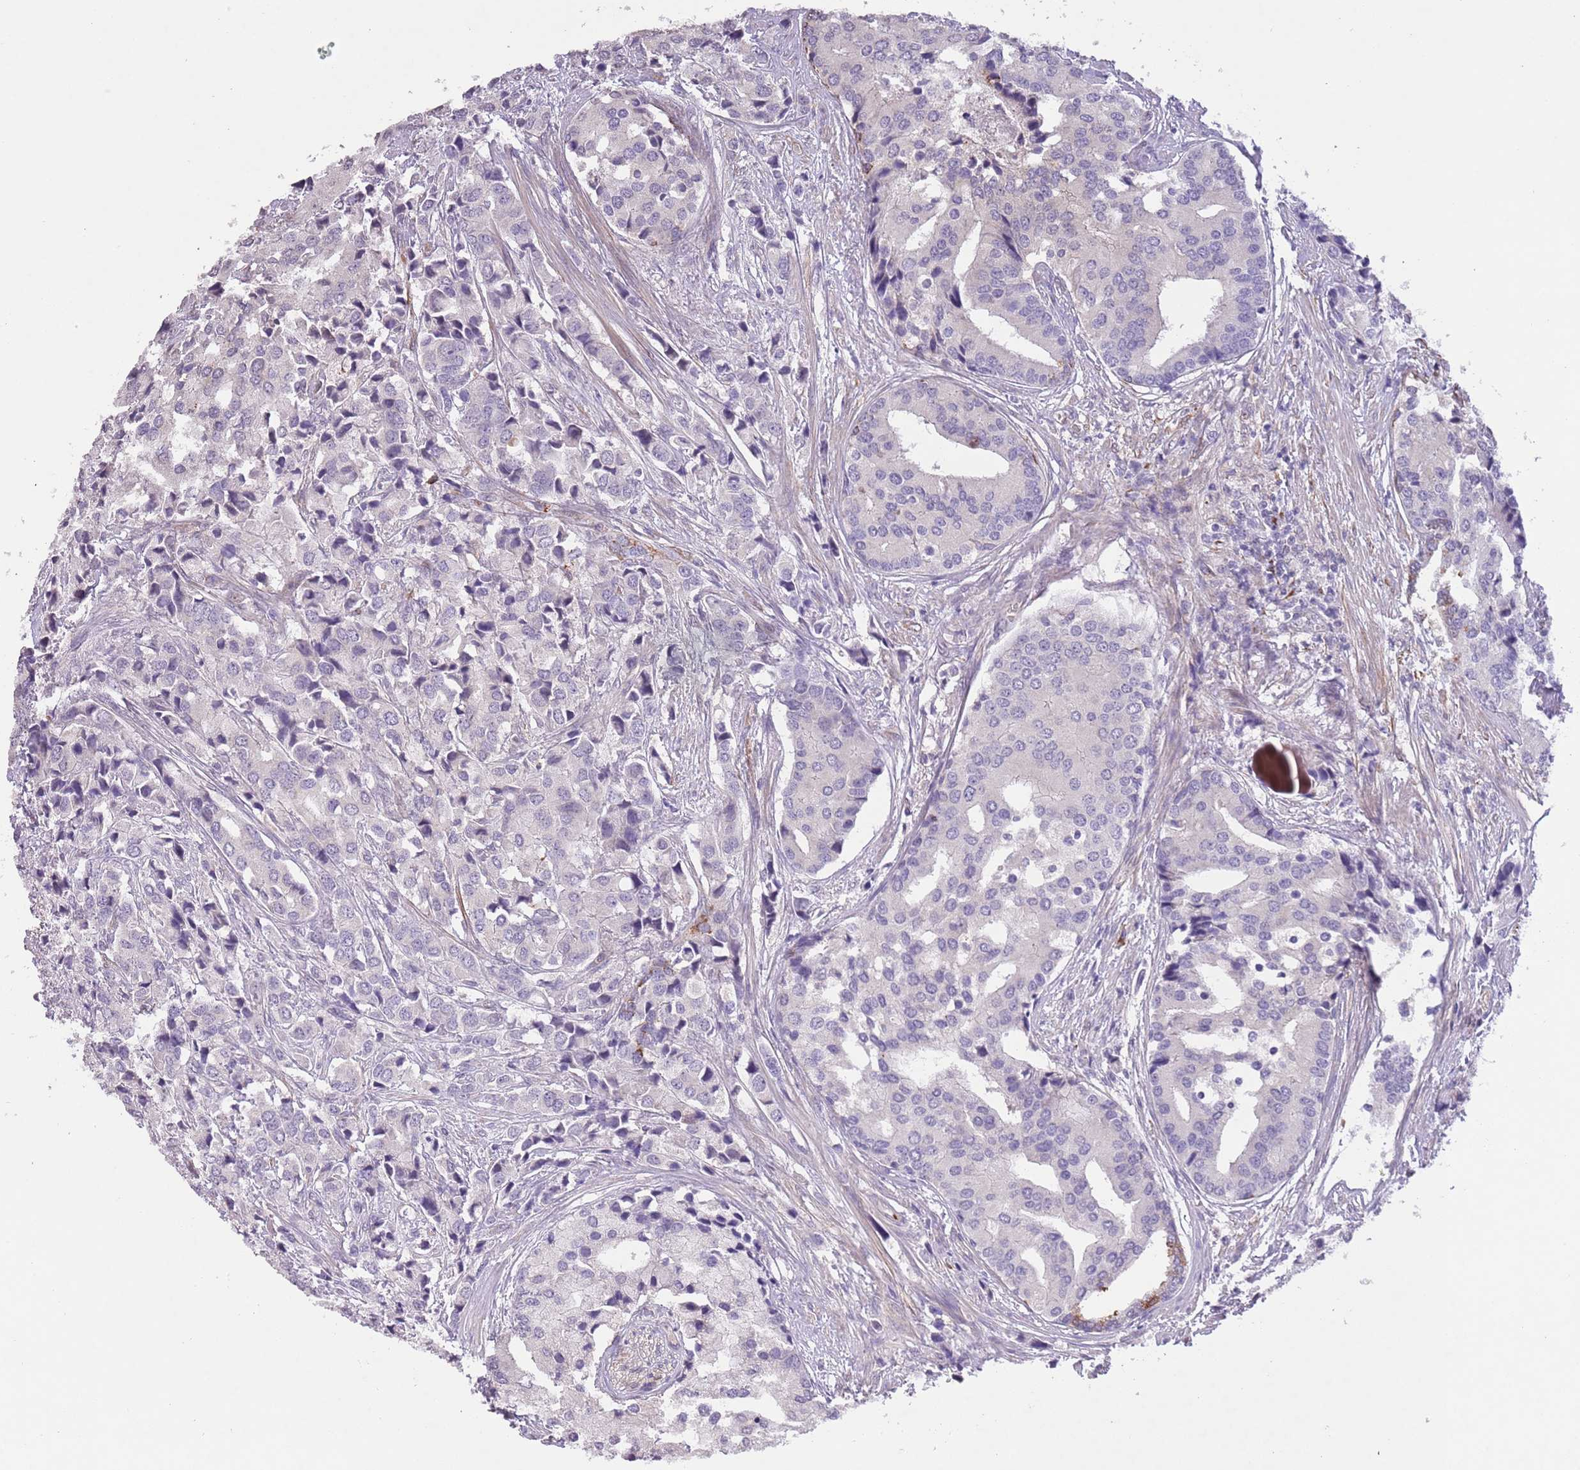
{"staining": {"intensity": "negative", "quantity": "none", "location": "none"}, "tissue": "prostate cancer", "cell_type": "Tumor cells", "image_type": "cancer", "snomed": [{"axis": "morphology", "description": "Adenocarcinoma, High grade"}, {"axis": "topography", "description": "Prostate"}], "caption": "The image displays no significant expression in tumor cells of prostate adenocarcinoma (high-grade). (Brightfield microscopy of DAB immunohistochemistry at high magnification).", "gene": "ZNF658", "patient": {"sex": "male", "age": 62}}